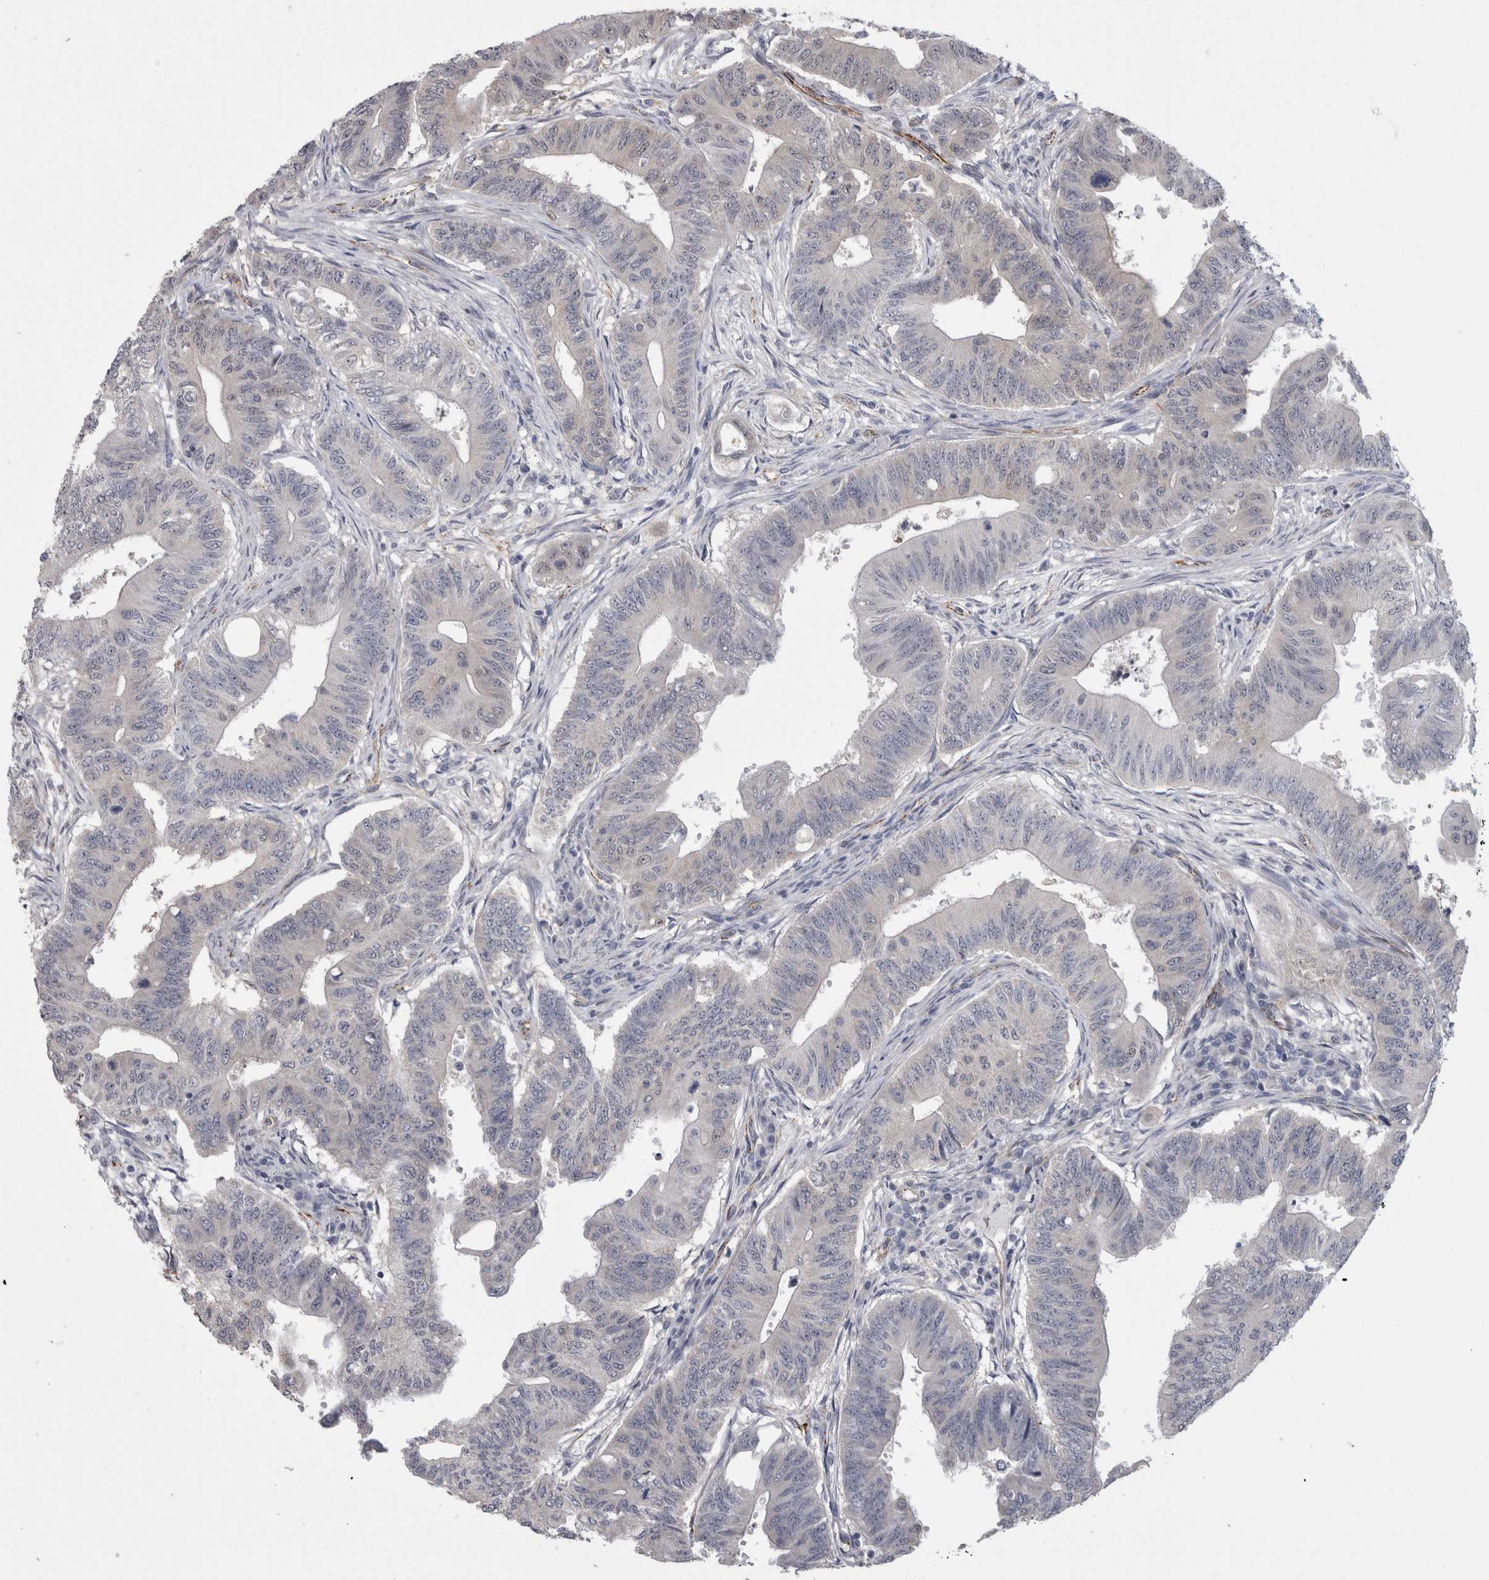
{"staining": {"intensity": "negative", "quantity": "none", "location": "none"}, "tissue": "colorectal cancer", "cell_type": "Tumor cells", "image_type": "cancer", "snomed": [{"axis": "morphology", "description": "Adenoma, NOS"}, {"axis": "morphology", "description": "Adenocarcinoma, NOS"}, {"axis": "topography", "description": "Colon"}], "caption": "Immunohistochemical staining of colorectal cancer (adenocarcinoma) displays no significant positivity in tumor cells. (DAB immunohistochemistry (IHC) visualized using brightfield microscopy, high magnification).", "gene": "ACOT7", "patient": {"sex": "male", "age": 79}}